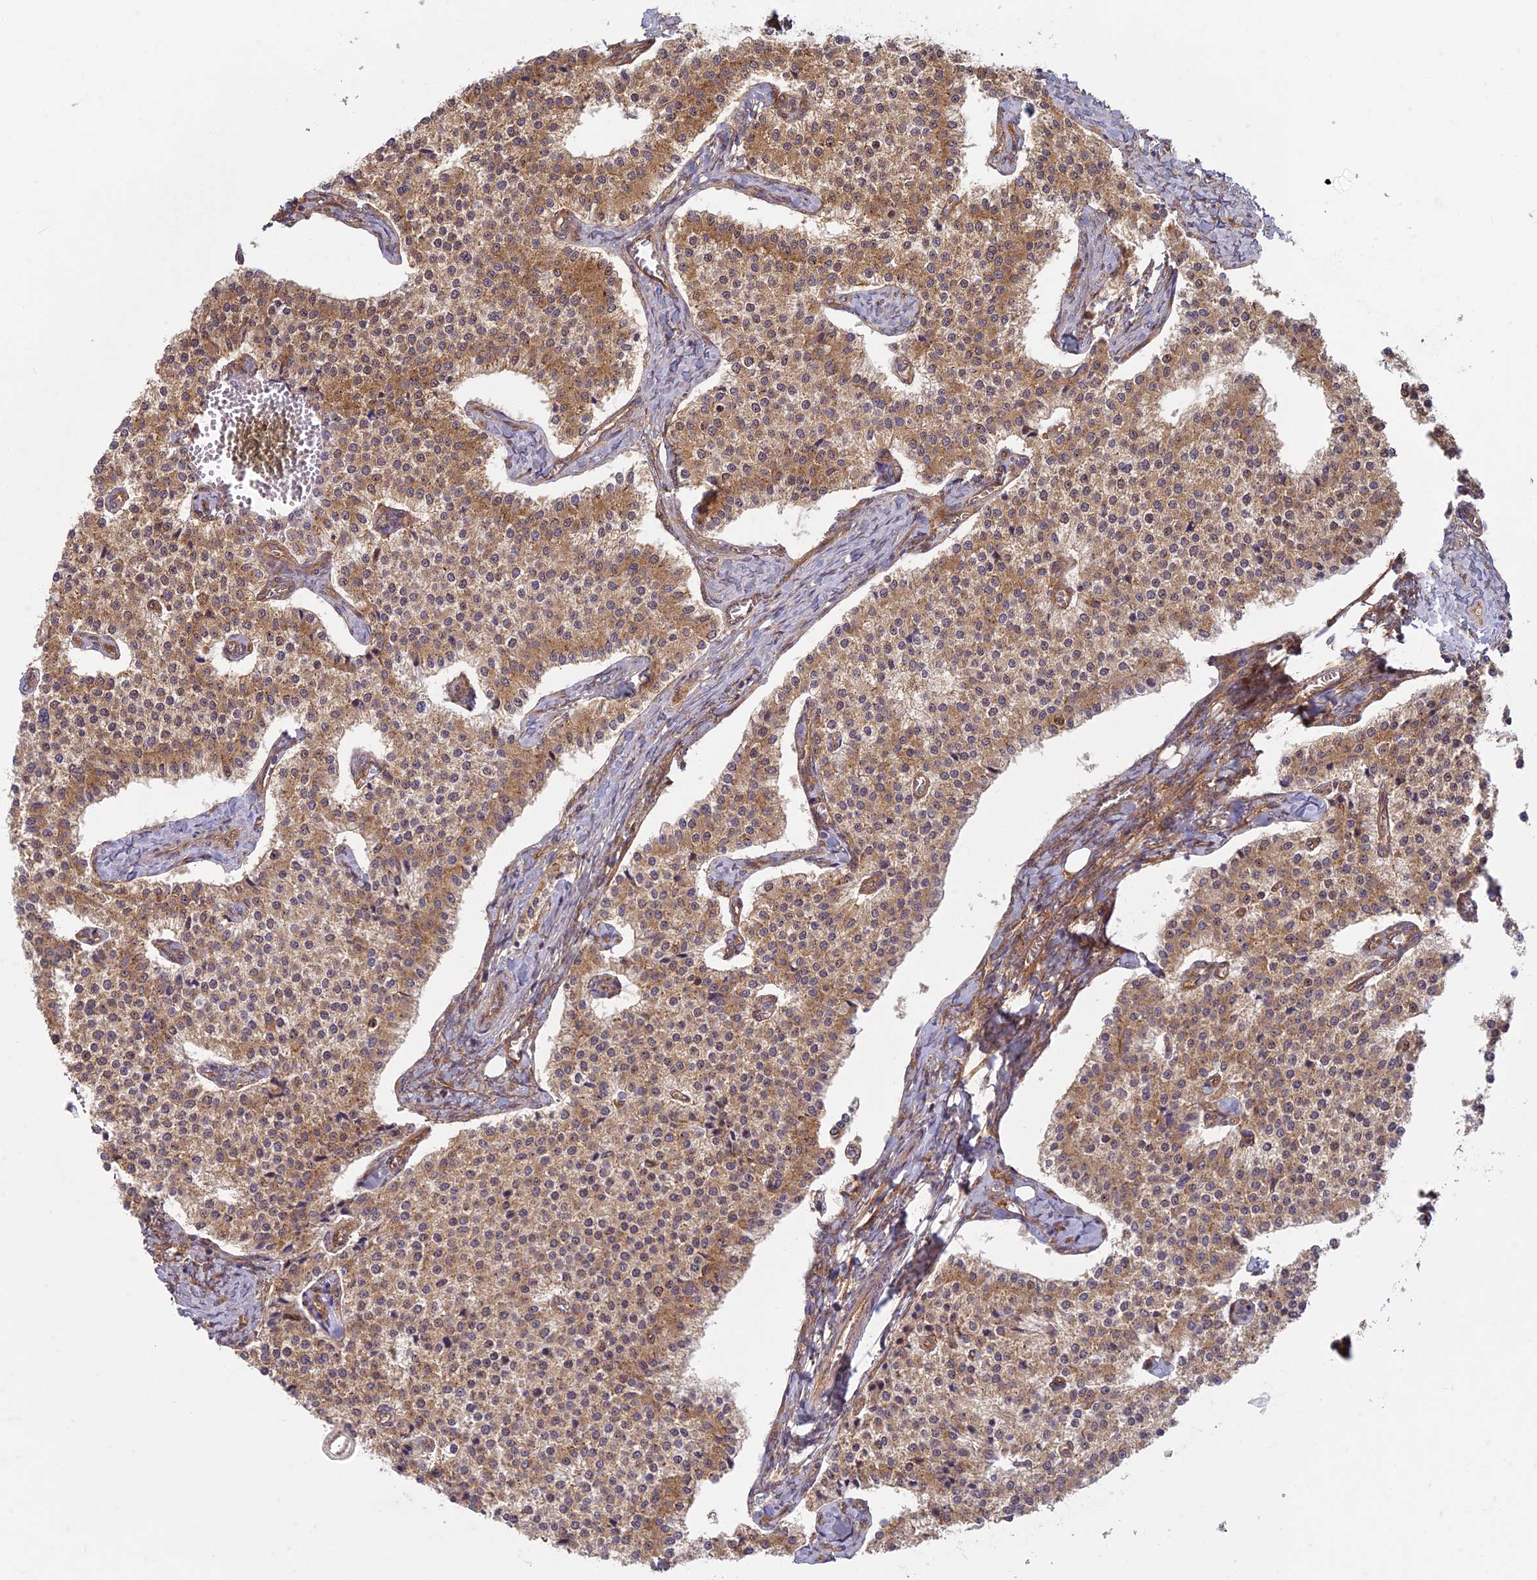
{"staining": {"intensity": "moderate", "quantity": ">75%", "location": "cytoplasmic/membranous"}, "tissue": "carcinoid", "cell_type": "Tumor cells", "image_type": "cancer", "snomed": [{"axis": "morphology", "description": "Carcinoid, malignant, NOS"}, {"axis": "topography", "description": "Colon"}], "caption": "DAB immunohistochemical staining of carcinoid displays moderate cytoplasmic/membranous protein positivity in approximately >75% of tumor cells. (Stains: DAB (3,3'-diaminobenzidine) in brown, nuclei in blue, Microscopy: brightfield microscopy at high magnification).", "gene": "TCF25", "patient": {"sex": "female", "age": 52}}